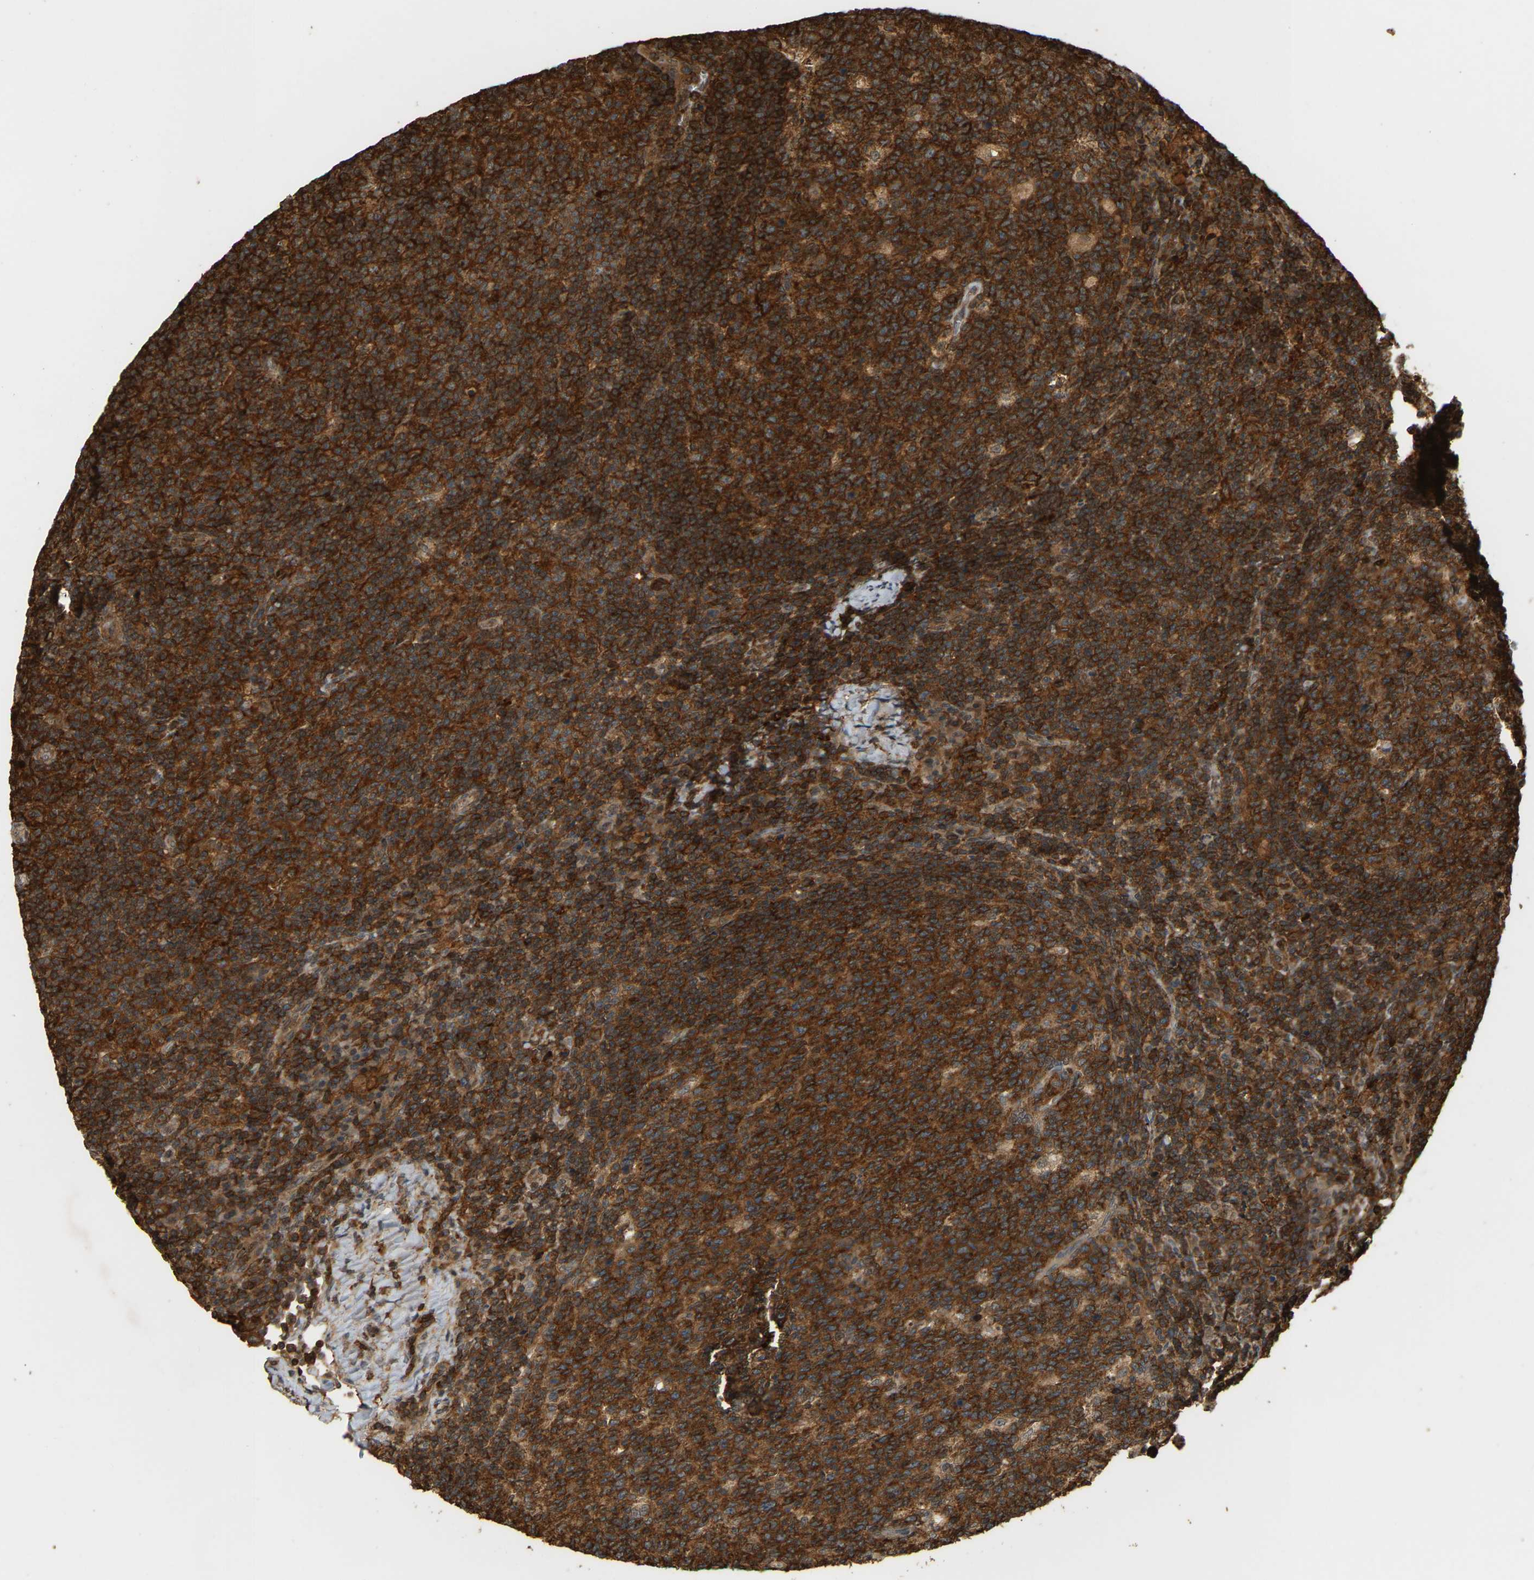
{"staining": {"intensity": "strong", "quantity": ">75%", "location": "cytoplasmic/membranous"}, "tissue": "lymph node", "cell_type": "Germinal center cells", "image_type": "normal", "snomed": [{"axis": "morphology", "description": "Normal tissue, NOS"}, {"axis": "morphology", "description": "Inflammation, NOS"}, {"axis": "topography", "description": "Lymph node"}], "caption": "Immunohistochemical staining of benign lymph node exhibits high levels of strong cytoplasmic/membranous positivity in approximately >75% of germinal center cells.", "gene": "ENSG00000282218", "patient": {"sex": "male", "age": 55}}